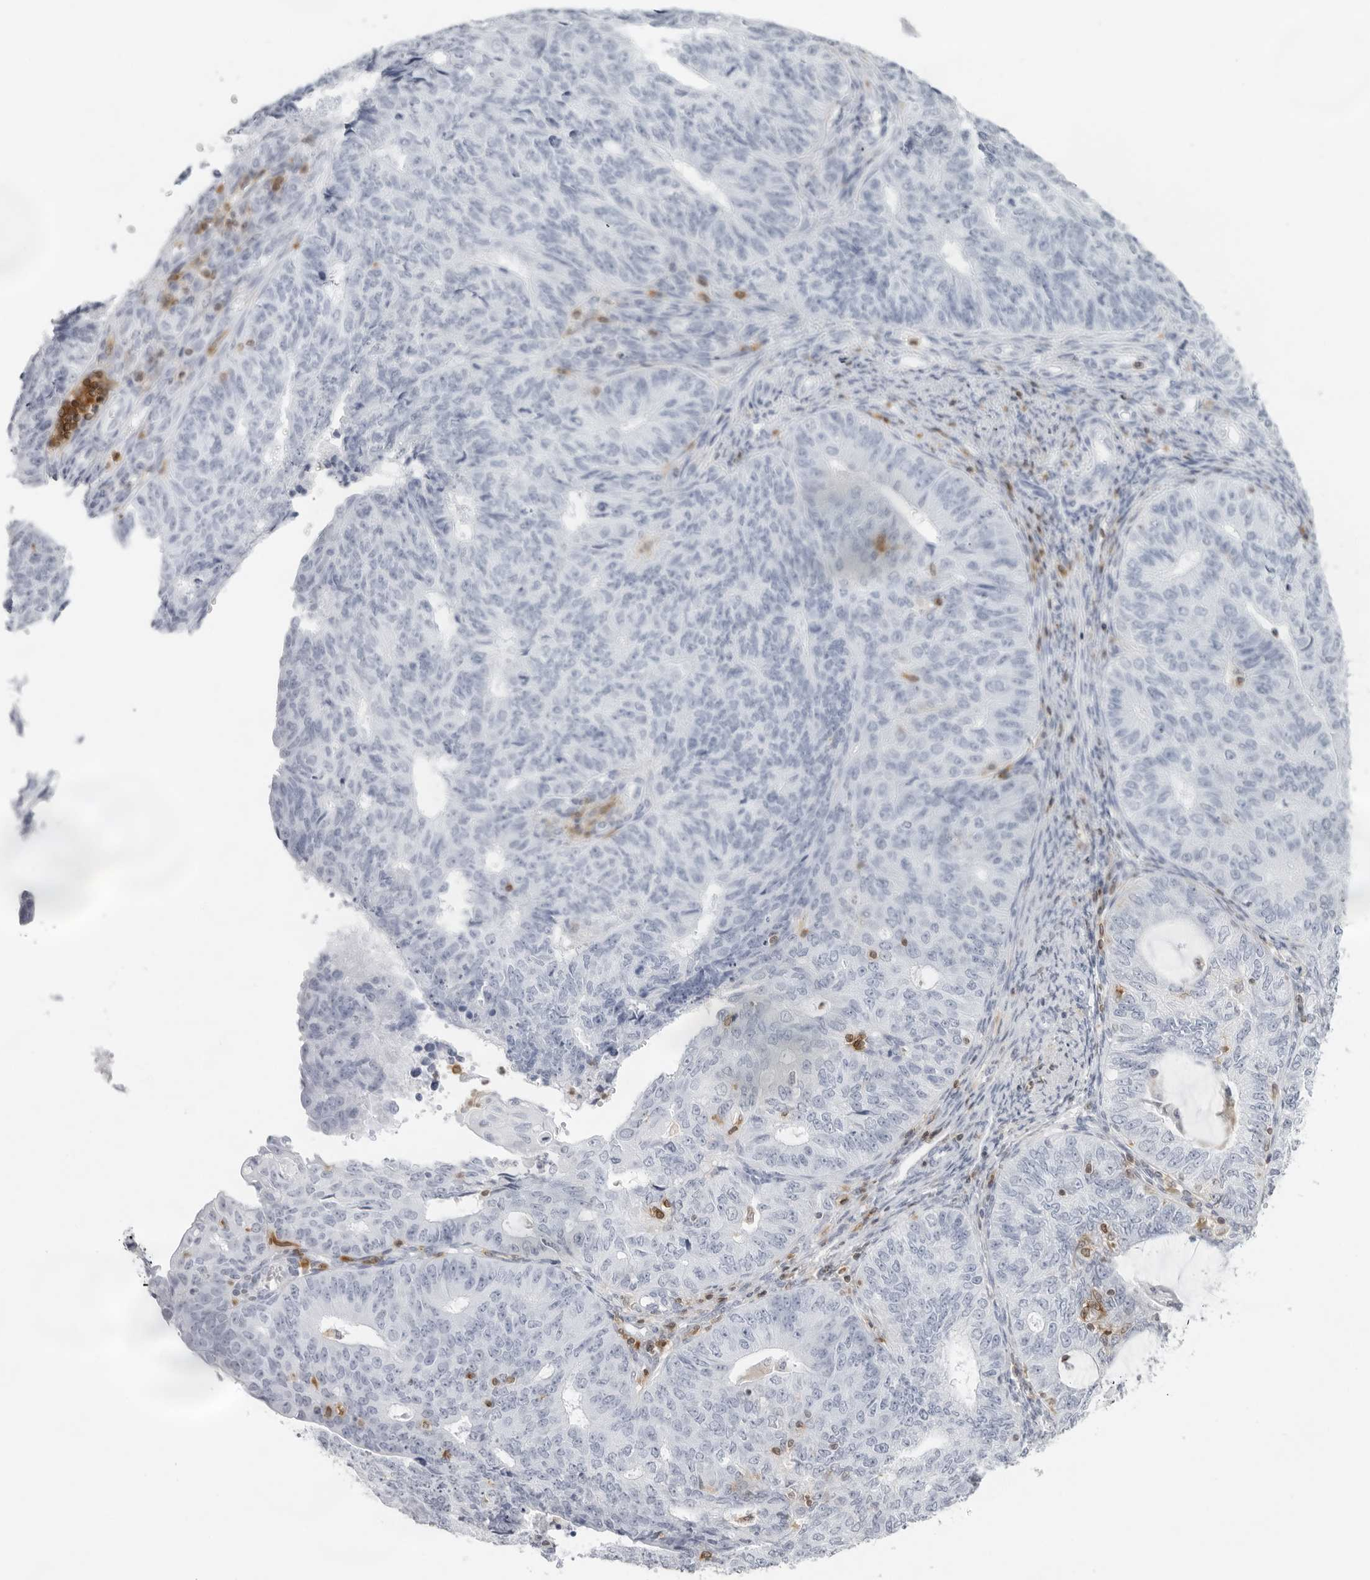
{"staining": {"intensity": "negative", "quantity": "none", "location": "none"}, "tissue": "endometrial cancer", "cell_type": "Tumor cells", "image_type": "cancer", "snomed": [{"axis": "morphology", "description": "Adenocarcinoma, NOS"}, {"axis": "topography", "description": "Endometrium"}], "caption": "This is a image of immunohistochemistry (IHC) staining of endometrial cancer (adenocarcinoma), which shows no staining in tumor cells. Brightfield microscopy of immunohistochemistry stained with DAB (brown) and hematoxylin (blue), captured at high magnification.", "gene": "FMNL1", "patient": {"sex": "female", "age": 32}}